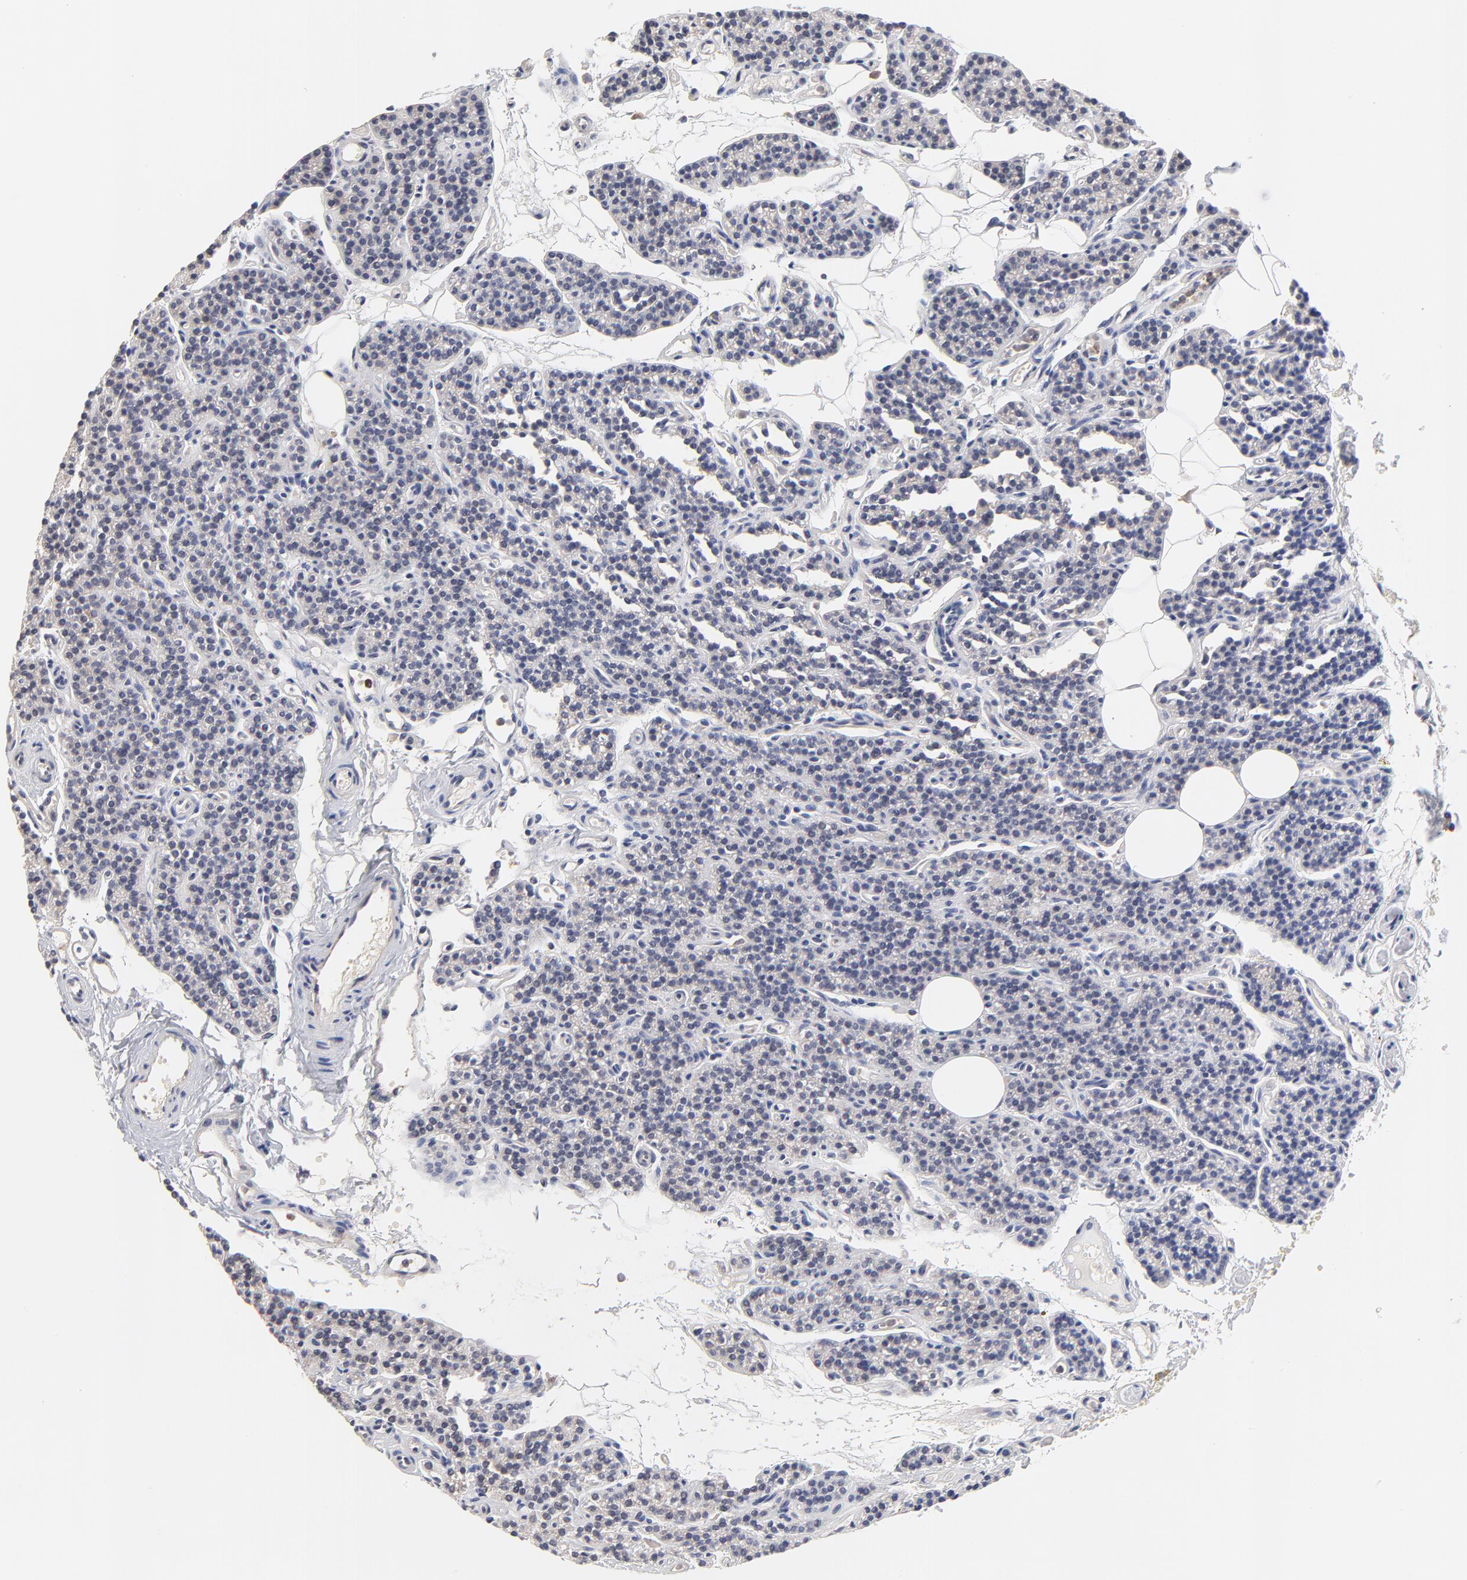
{"staining": {"intensity": "negative", "quantity": "none", "location": "none"}, "tissue": "parathyroid gland", "cell_type": "Glandular cells", "image_type": "normal", "snomed": [{"axis": "morphology", "description": "Normal tissue, NOS"}, {"axis": "topography", "description": "Parathyroid gland"}], "caption": "Parathyroid gland was stained to show a protein in brown. There is no significant staining in glandular cells. (DAB (3,3'-diaminobenzidine) immunohistochemistry with hematoxylin counter stain).", "gene": "FBXL2", "patient": {"sex": "male", "age": 25}}